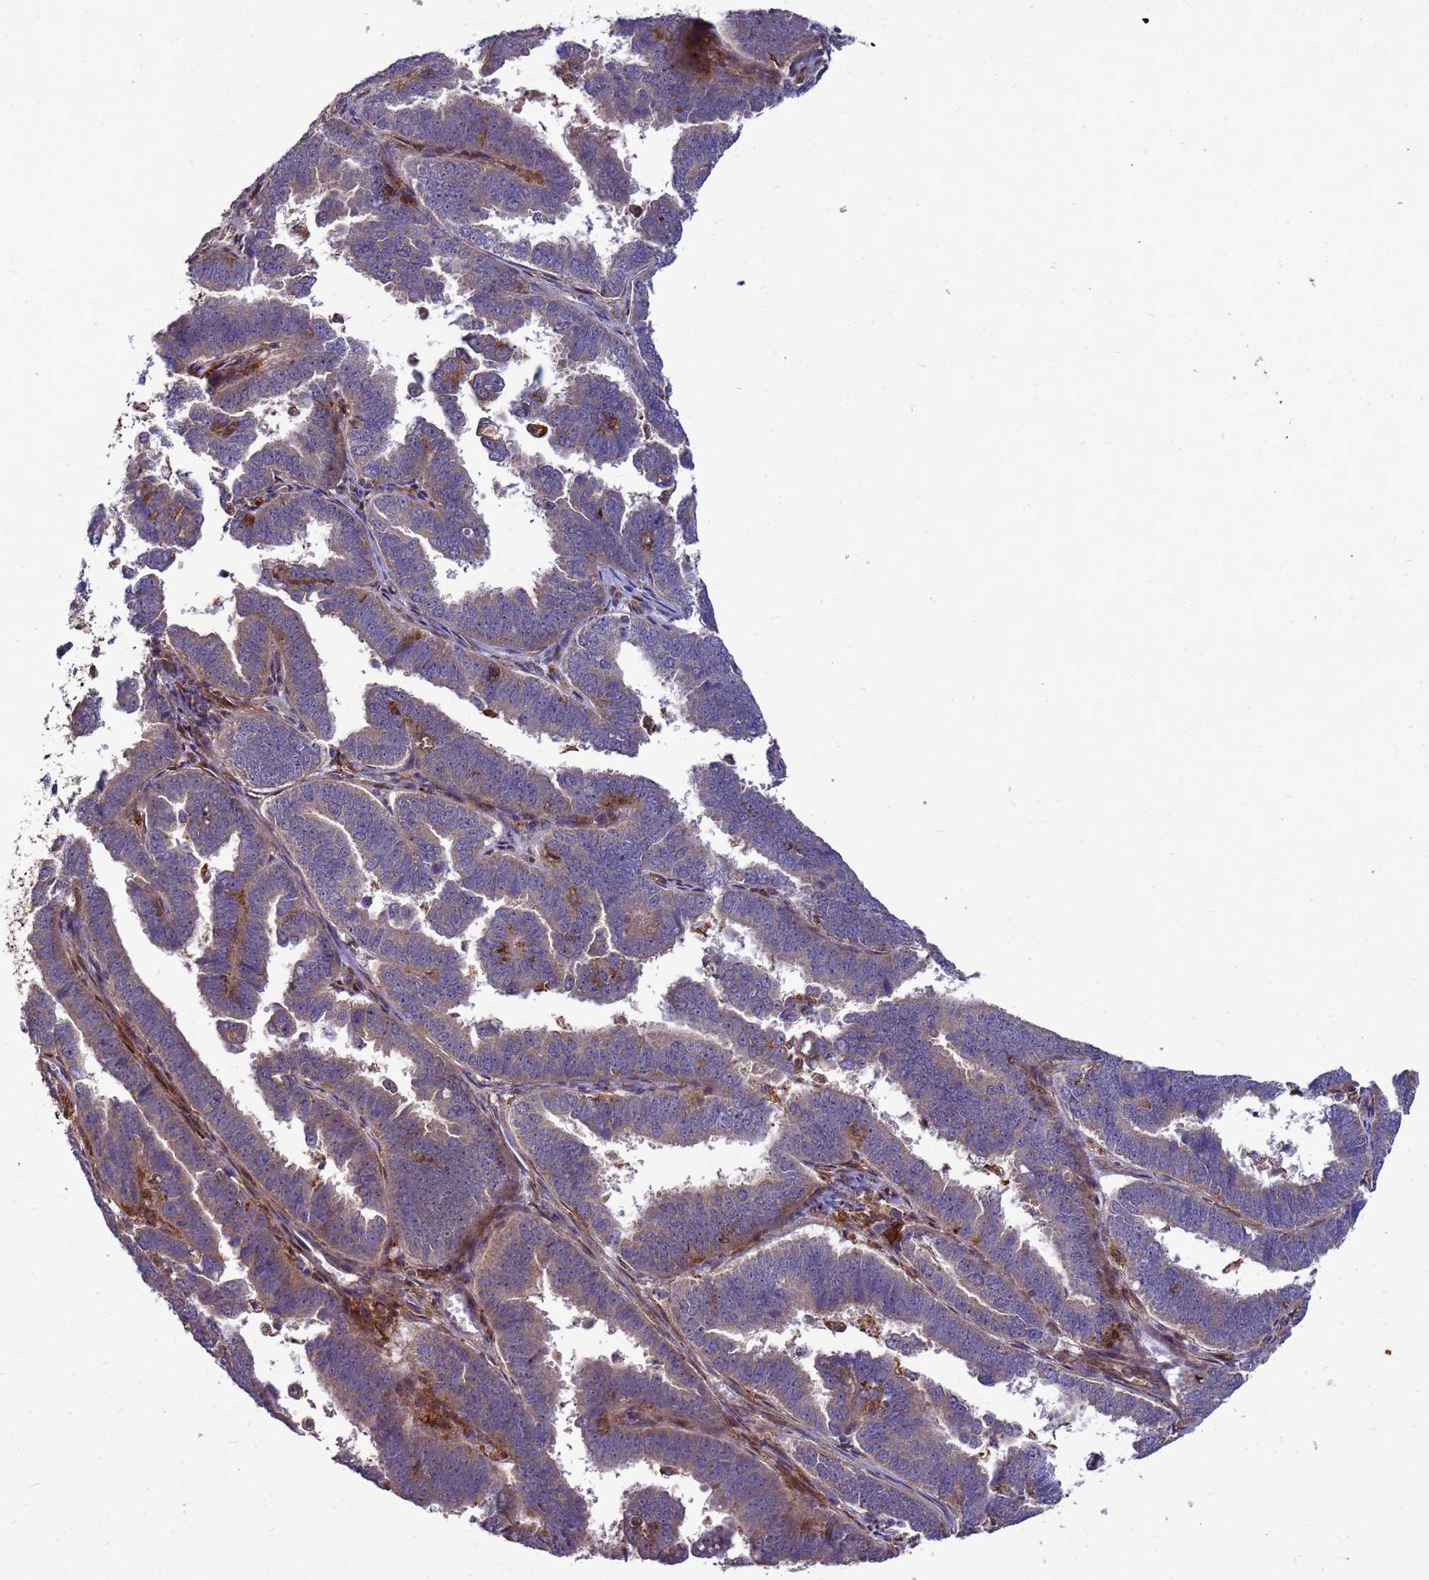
{"staining": {"intensity": "weak", "quantity": "25%-75%", "location": "cytoplasmic/membranous"}, "tissue": "endometrial cancer", "cell_type": "Tumor cells", "image_type": "cancer", "snomed": [{"axis": "morphology", "description": "Adenocarcinoma, NOS"}, {"axis": "topography", "description": "Endometrium"}], "caption": "A high-resolution image shows immunohistochemistry (IHC) staining of endometrial adenocarcinoma, which exhibits weak cytoplasmic/membranous positivity in about 25%-75% of tumor cells. The protein is stained brown, and the nuclei are stained in blue (DAB IHC with brightfield microscopy, high magnification).", "gene": "RNF215", "patient": {"sex": "female", "age": 75}}